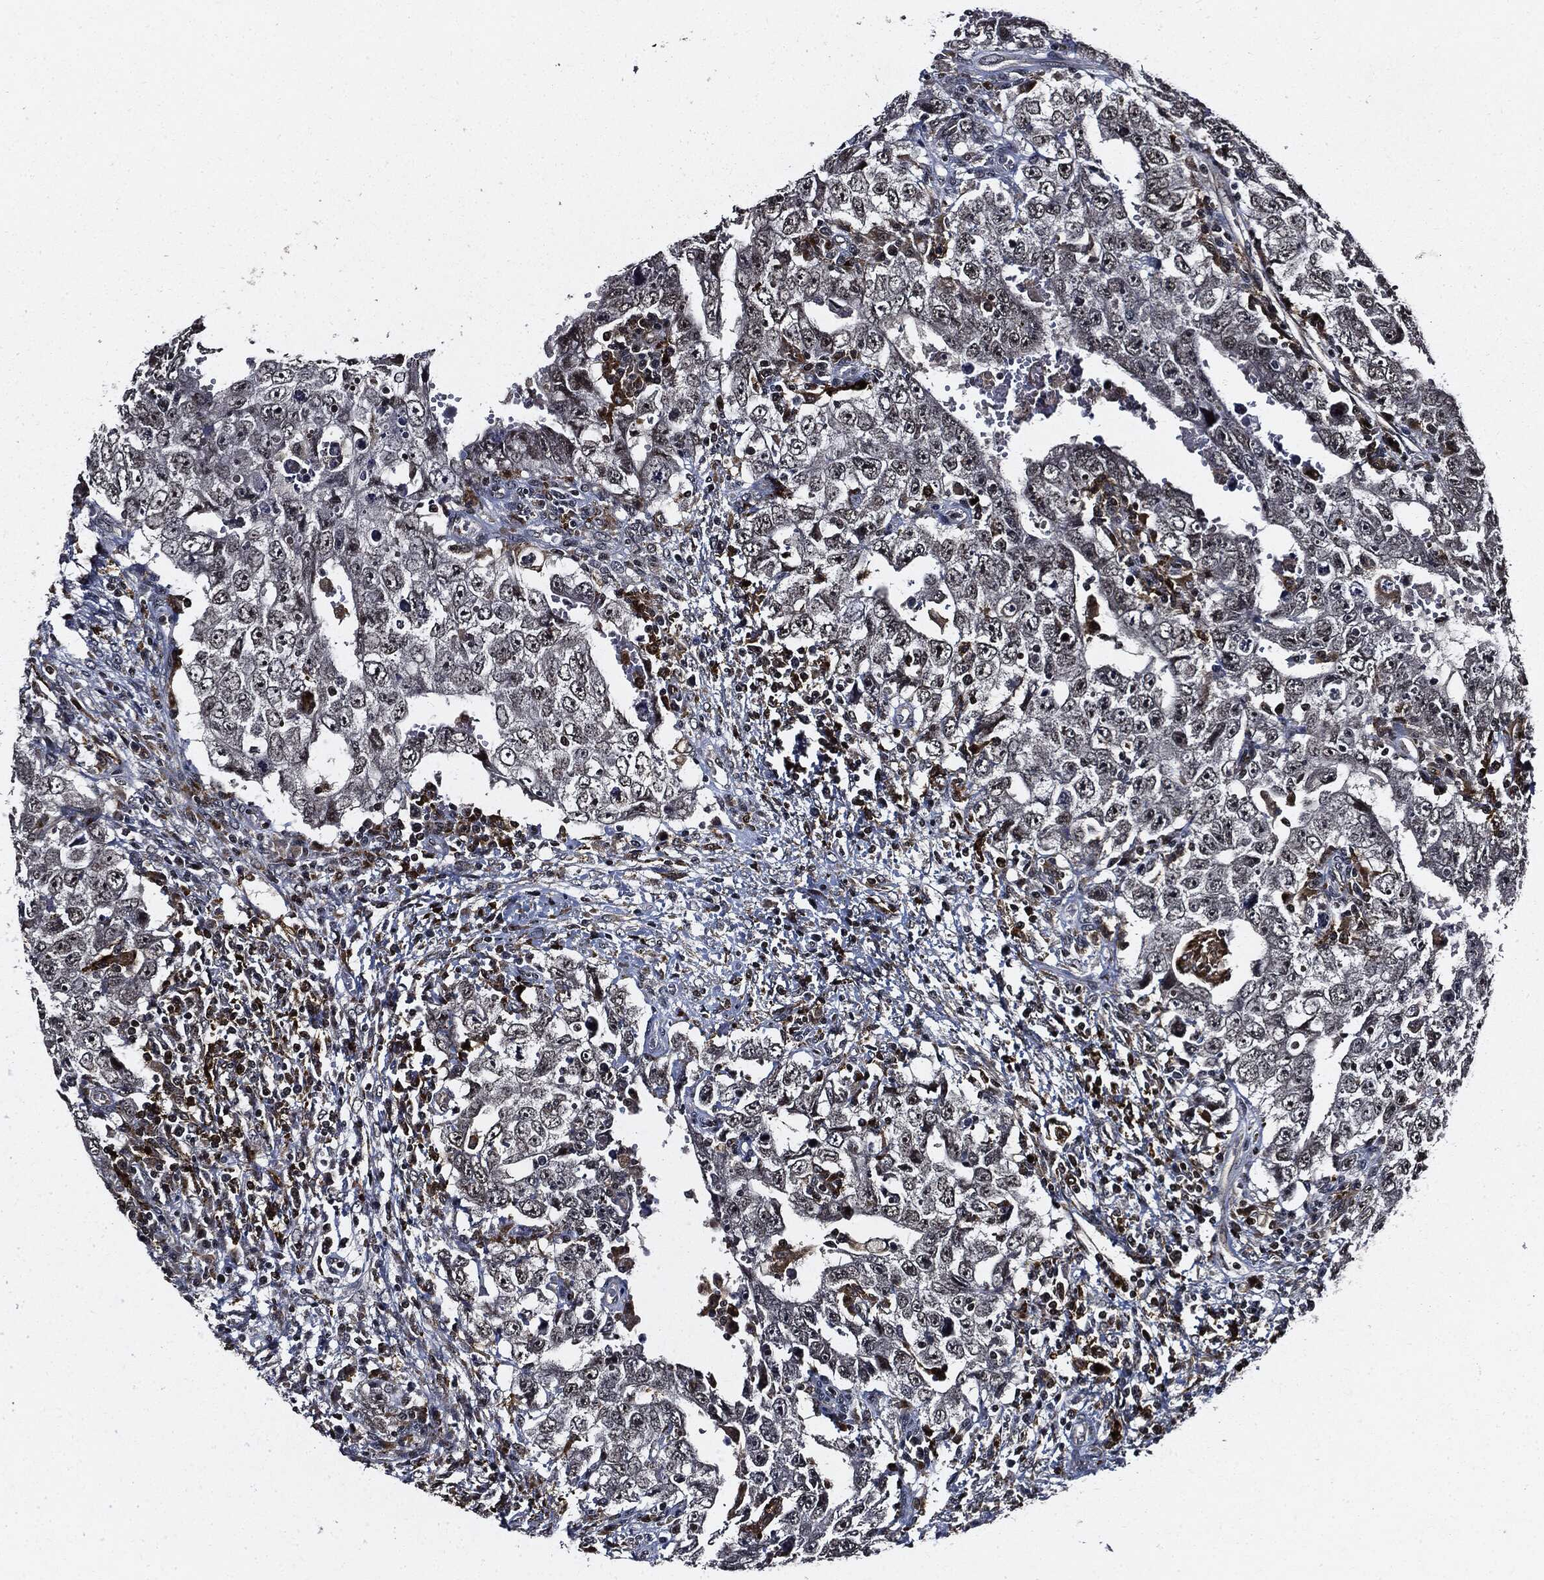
{"staining": {"intensity": "negative", "quantity": "none", "location": "none"}, "tissue": "testis cancer", "cell_type": "Tumor cells", "image_type": "cancer", "snomed": [{"axis": "morphology", "description": "Carcinoma, Embryonal, NOS"}, {"axis": "topography", "description": "Testis"}], "caption": "Immunohistochemistry of testis cancer (embryonal carcinoma) displays no positivity in tumor cells.", "gene": "SUGT1", "patient": {"sex": "male", "age": 26}}